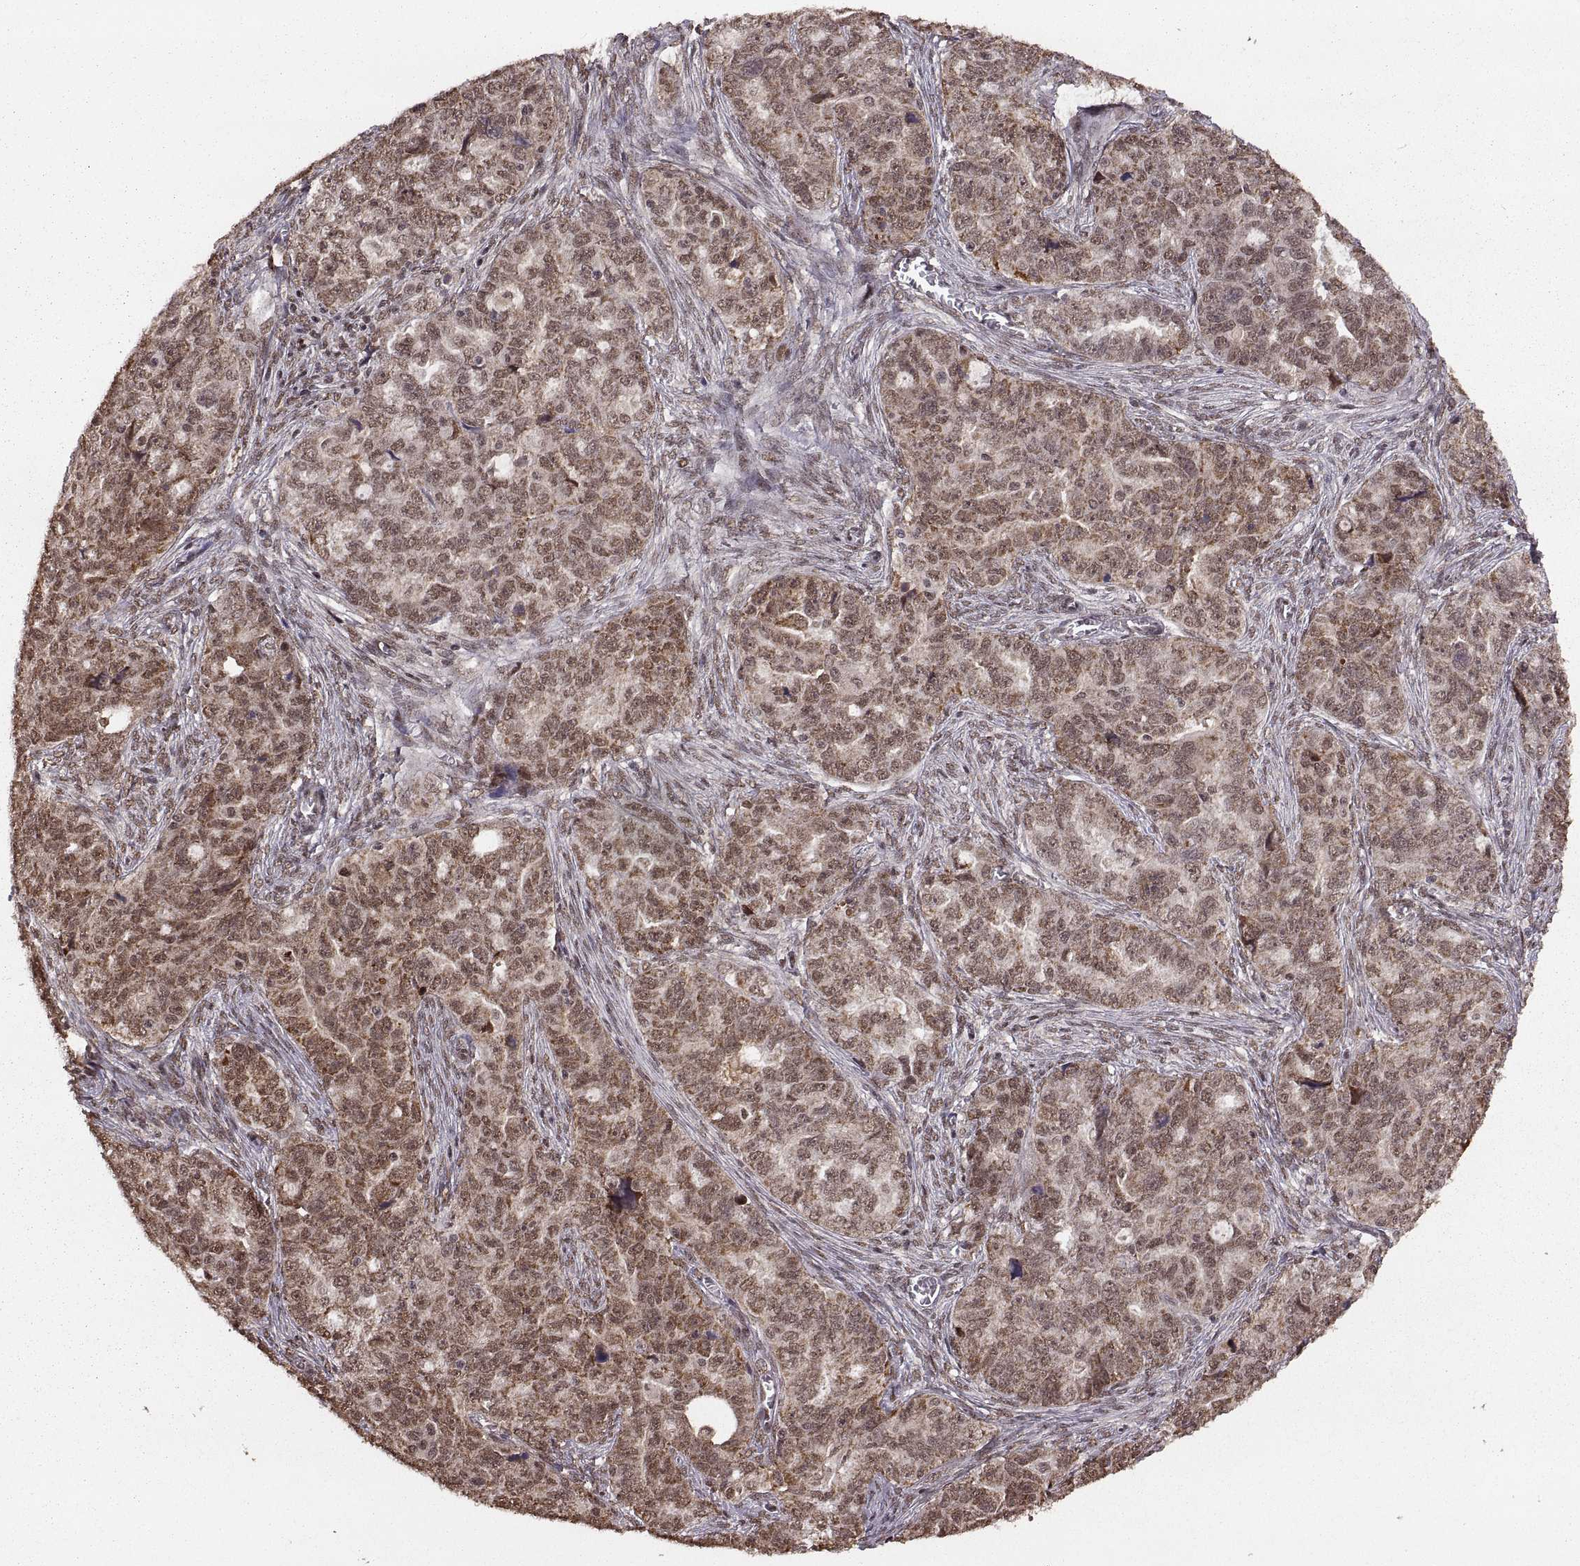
{"staining": {"intensity": "moderate", "quantity": ">75%", "location": "cytoplasmic/membranous"}, "tissue": "ovarian cancer", "cell_type": "Tumor cells", "image_type": "cancer", "snomed": [{"axis": "morphology", "description": "Cystadenocarcinoma, serous, NOS"}, {"axis": "topography", "description": "Ovary"}], "caption": "This micrograph shows ovarian cancer stained with immunohistochemistry to label a protein in brown. The cytoplasmic/membranous of tumor cells show moderate positivity for the protein. Nuclei are counter-stained blue.", "gene": "RFT1", "patient": {"sex": "female", "age": 51}}